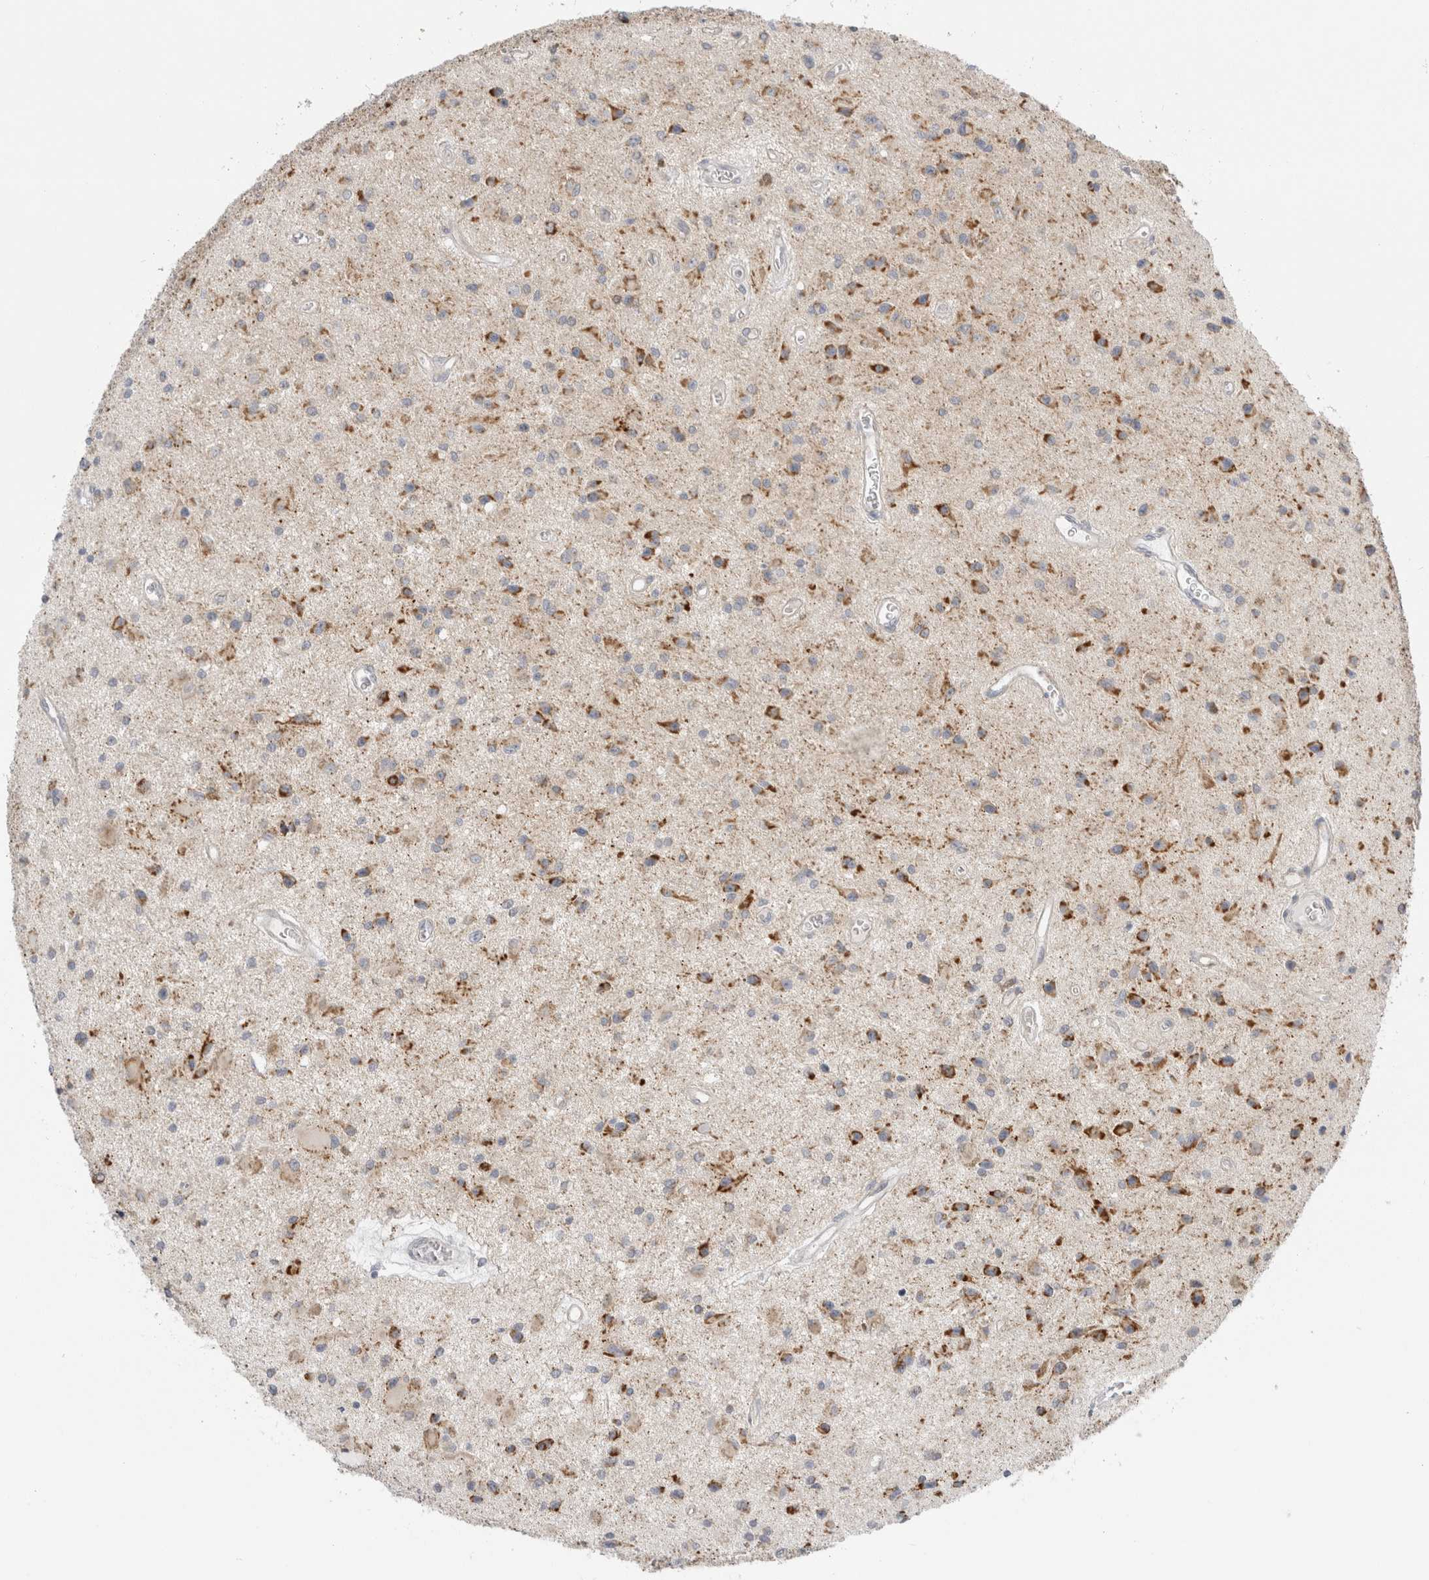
{"staining": {"intensity": "moderate", "quantity": ">75%", "location": "cytoplasmic/membranous"}, "tissue": "glioma", "cell_type": "Tumor cells", "image_type": "cancer", "snomed": [{"axis": "morphology", "description": "Glioma, malignant, Low grade"}, {"axis": "topography", "description": "Brain"}], "caption": "Brown immunohistochemical staining in malignant glioma (low-grade) demonstrates moderate cytoplasmic/membranous expression in approximately >75% of tumor cells.", "gene": "FAHD1", "patient": {"sex": "male", "age": 58}}